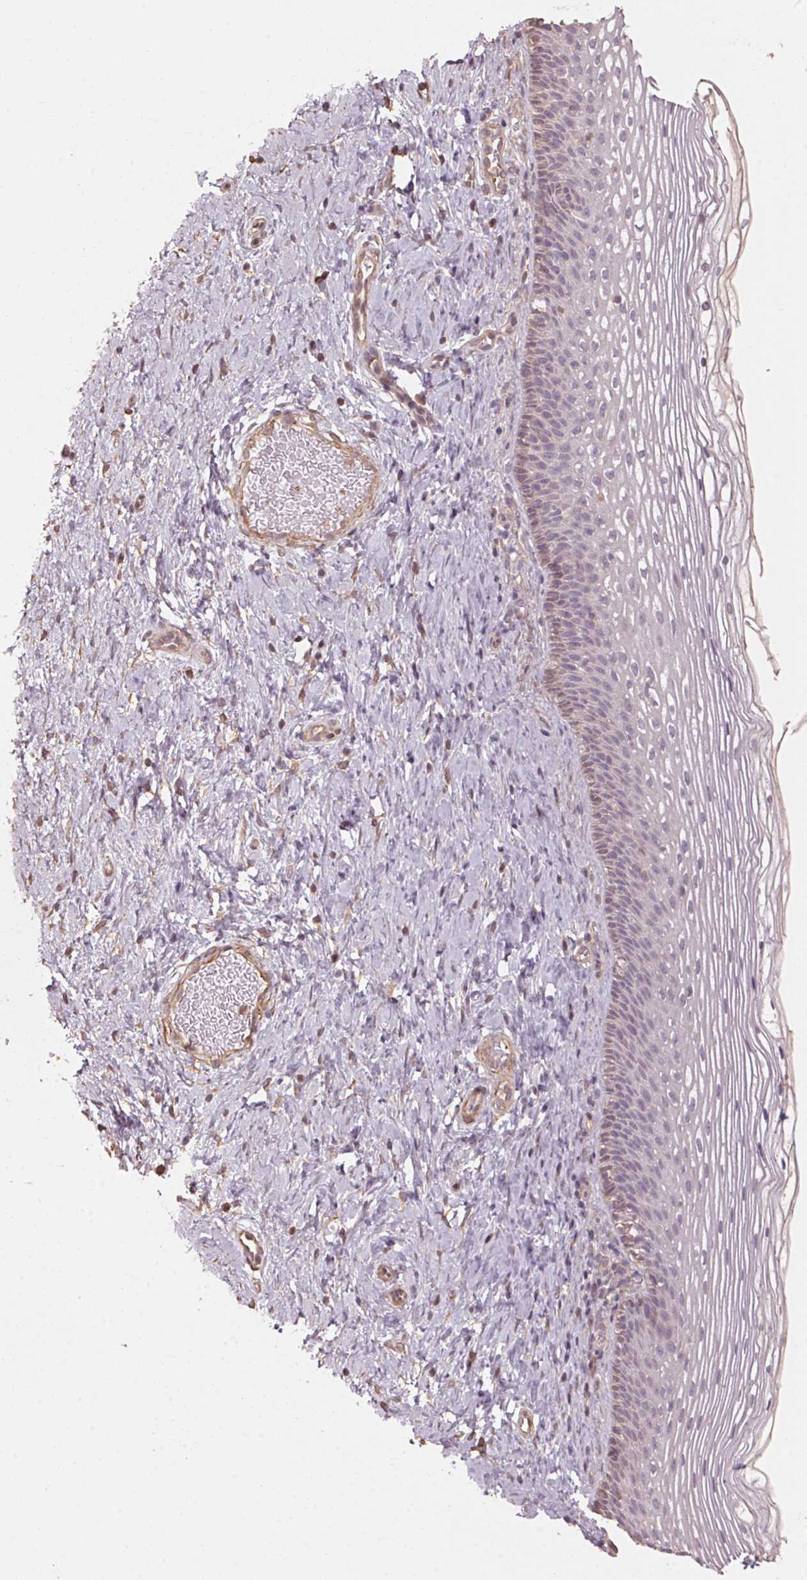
{"staining": {"intensity": "negative", "quantity": "none", "location": "none"}, "tissue": "cervix", "cell_type": "Glandular cells", "image_type": "normal", "snomed": [{"axis": "morphology", "description": "Normal tissue, NOS"}, {"axis": "topography", "description": "Cervix"}], "caption": "This histopathology image is of benign cervix stained with immunohistochemistry (IHC) to label a protein in brown with the nuclei are counter-stained blue. There is no staining in glandular cells. The staining is performed using DAB brown chromogen with nuclei counter-stained in using hematoxylin.", "gene": "QDPR", "patient": {"sex": "female", "age": 34}}